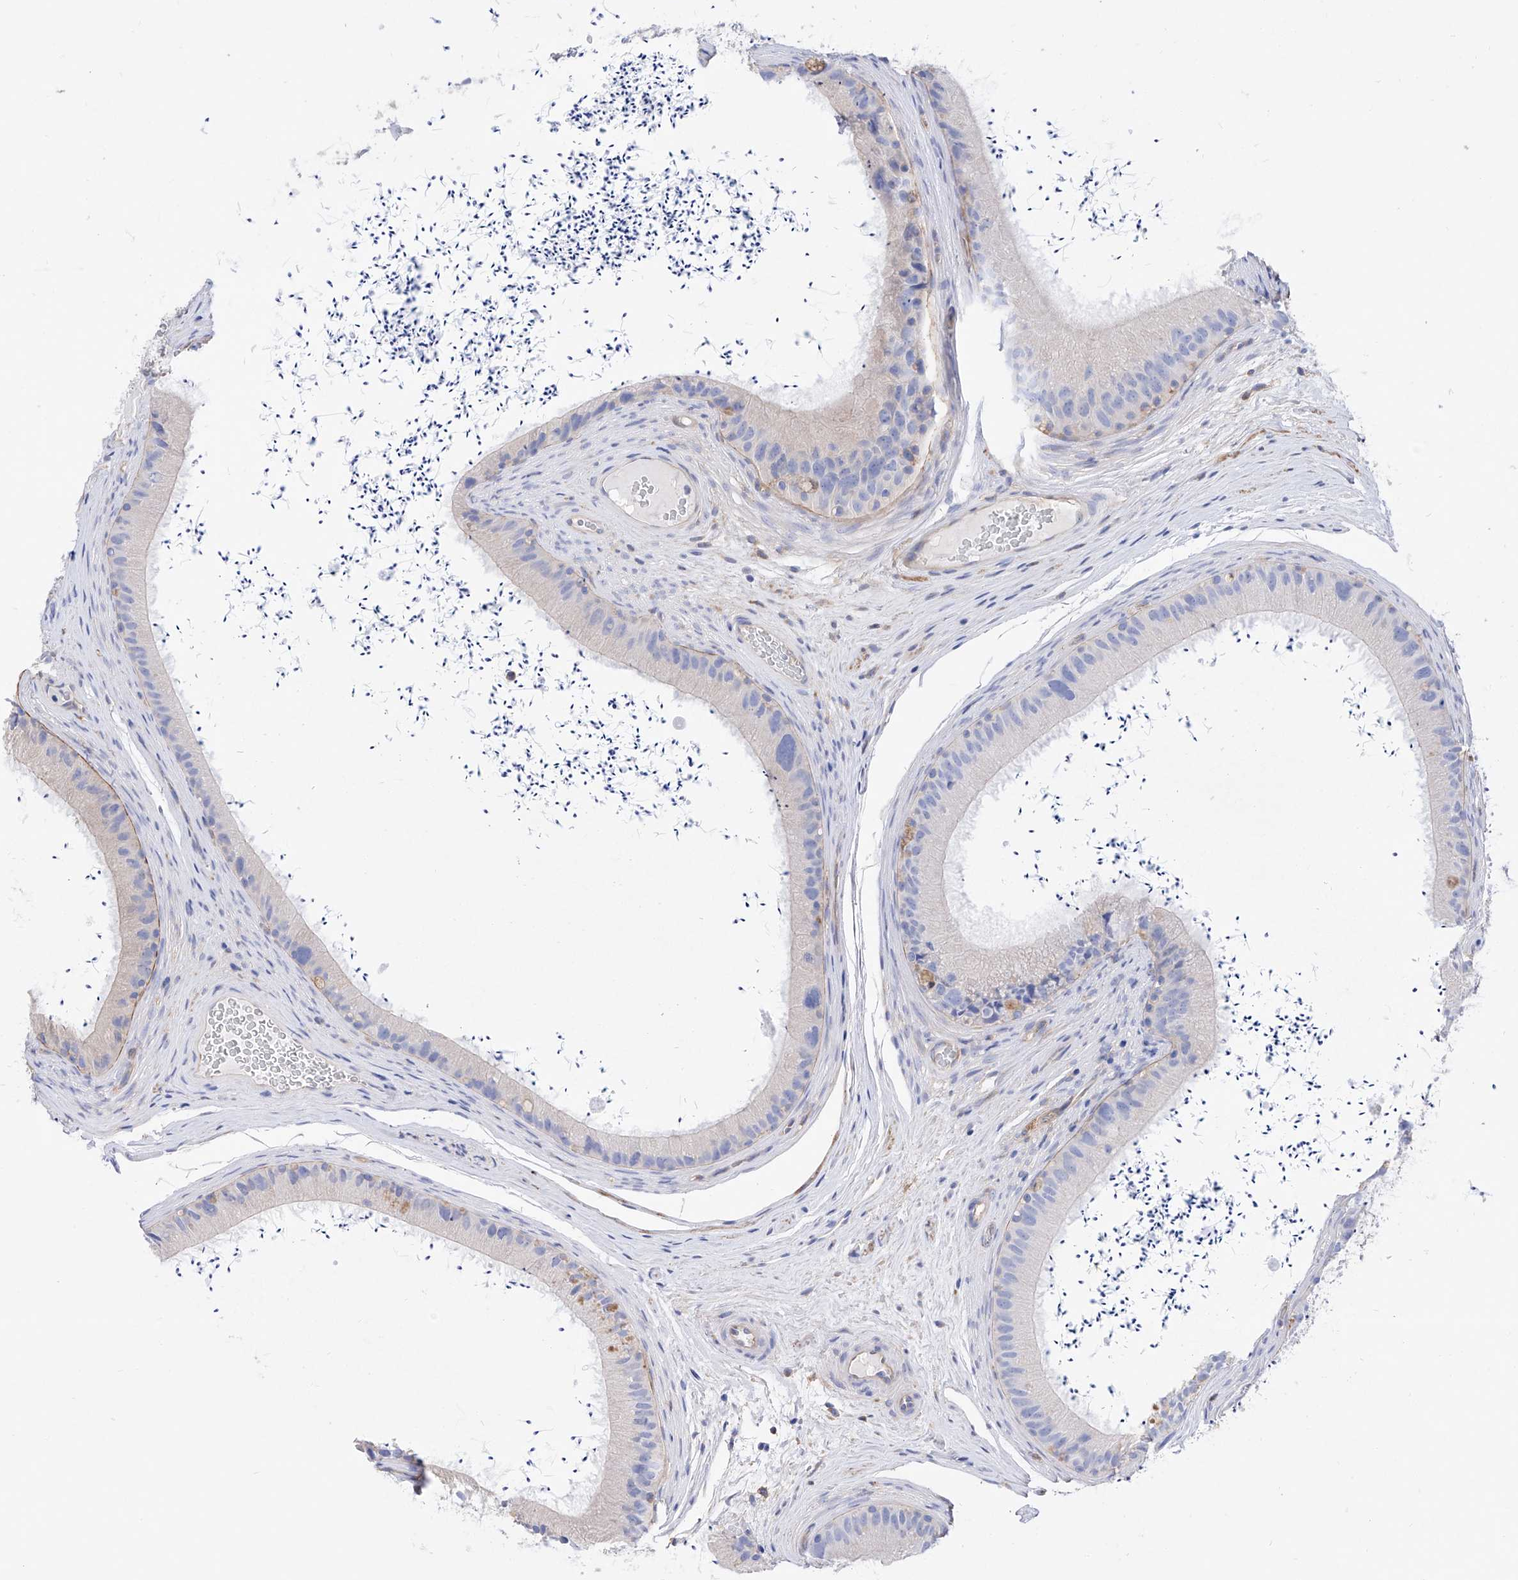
{"staining": {"intensity": "negative", "quantity": "none", "location": "none"}, "tissue": "epididymis", "cell_type": "Glandular cells", "image_type": "normal", "snomed": [{"axis": "morphology", "description": "Normal tissue, NOS"}, {"axis": "topography", "description": "Epididymis, spermatic cord, NOS"}], "caption": "DAB (3,3'-diaminobenzidine) immunohistochemical staining of unremarkable epididymis reveals no significant positivity in glandular cells. (DAB immunohistochemistry with hematoxylin counter stain).", "gene": "ZNF653", "patient": {"sex": "male", "age": 50}}